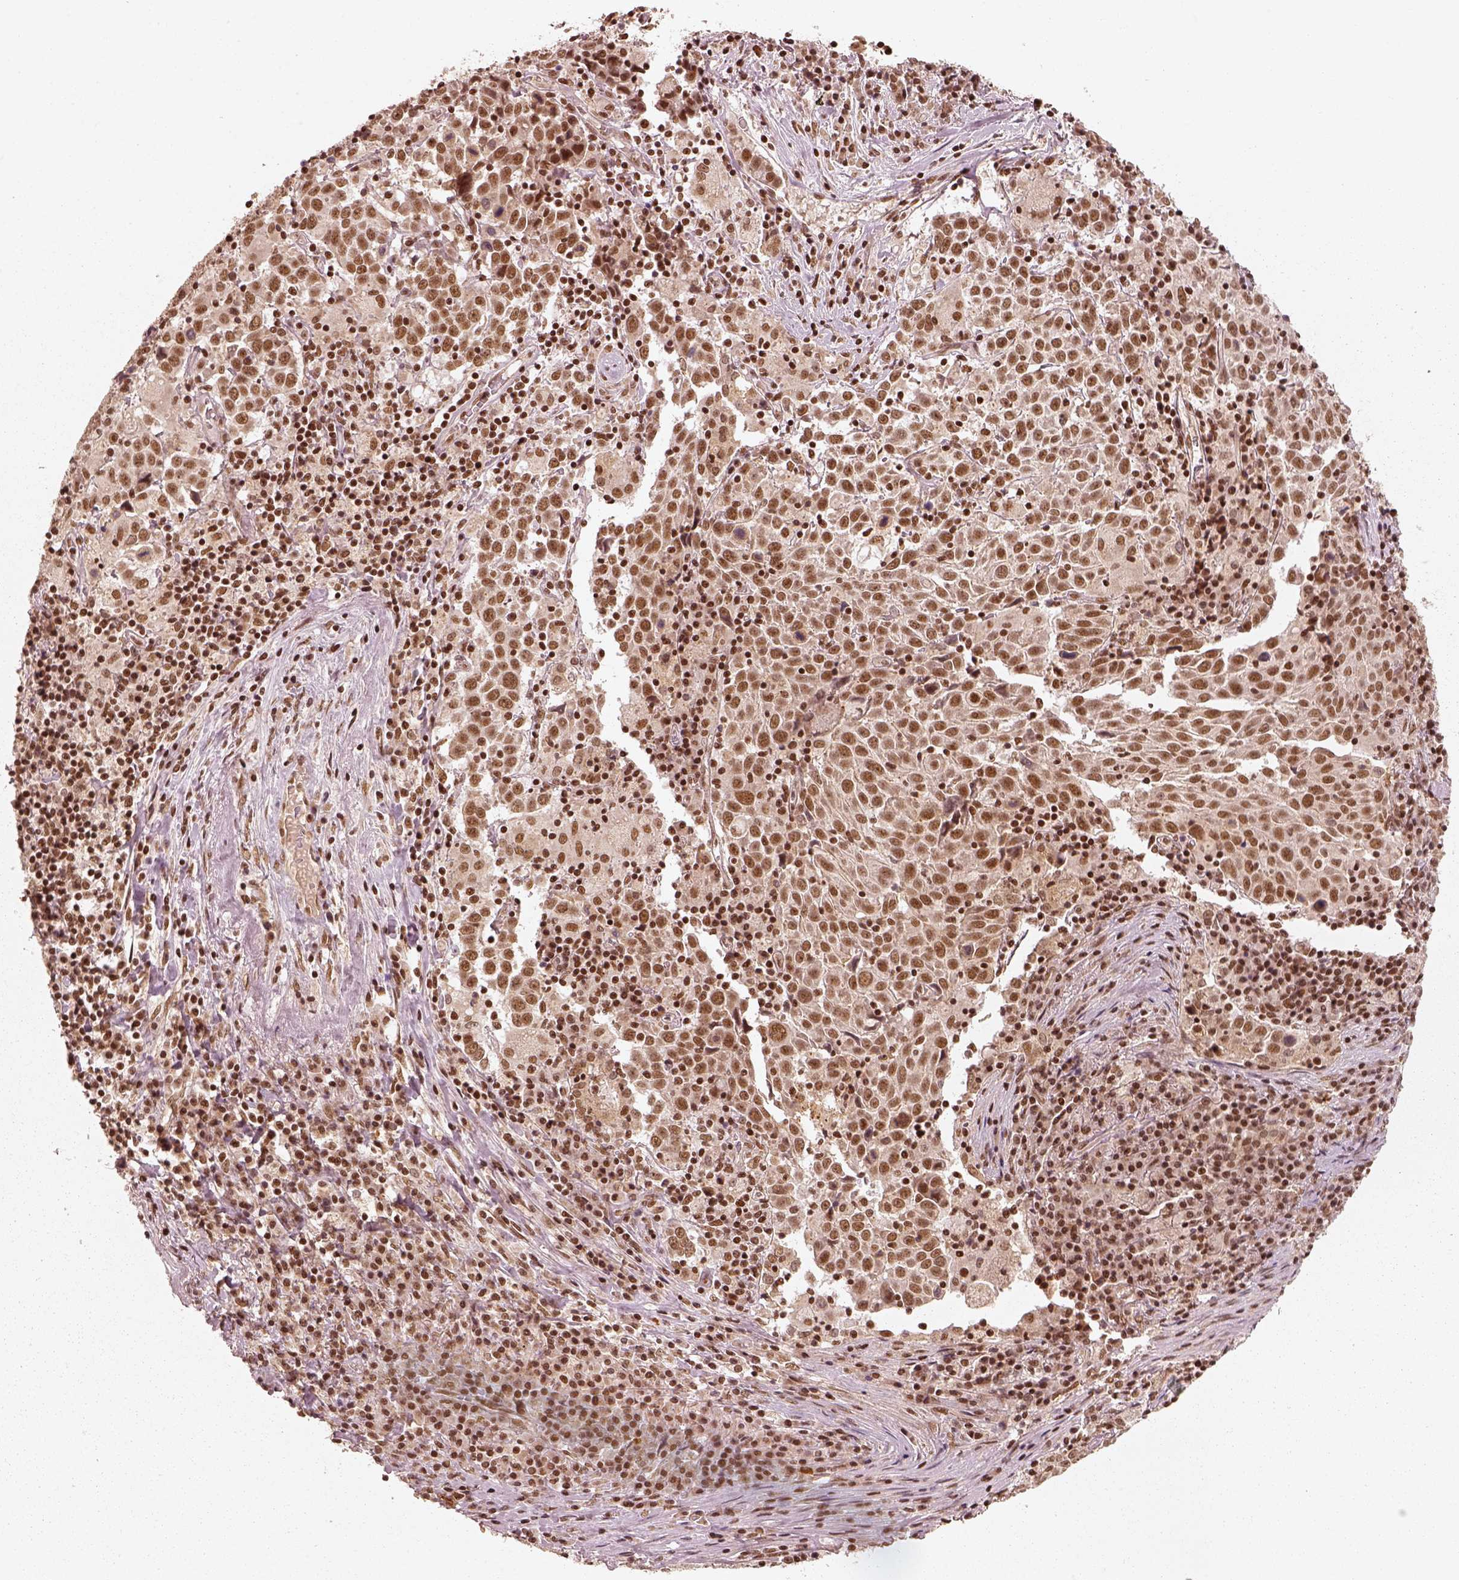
{"staining": {"intensity": "strong", "quantity": ">75%", "location": "nuclear"}, "tissue": "lung cancer", "cell_type": "Tumor cells", "image_type": "cancer", "snomed": [{"axis": "morphology", "description": "Squamous cell carcinoma, NOS"}, {"axis": "topography", "description": "Lung"}], "caption": "Approximately >75% of tumor cells in human lung cancer (squamous cell carcinoma) demonstrate strong nuclear protein staining as visualized by brown immunohistochemical staining.", "gene": "GMEB2", "patient": {"sex": "male", "age": 57}}